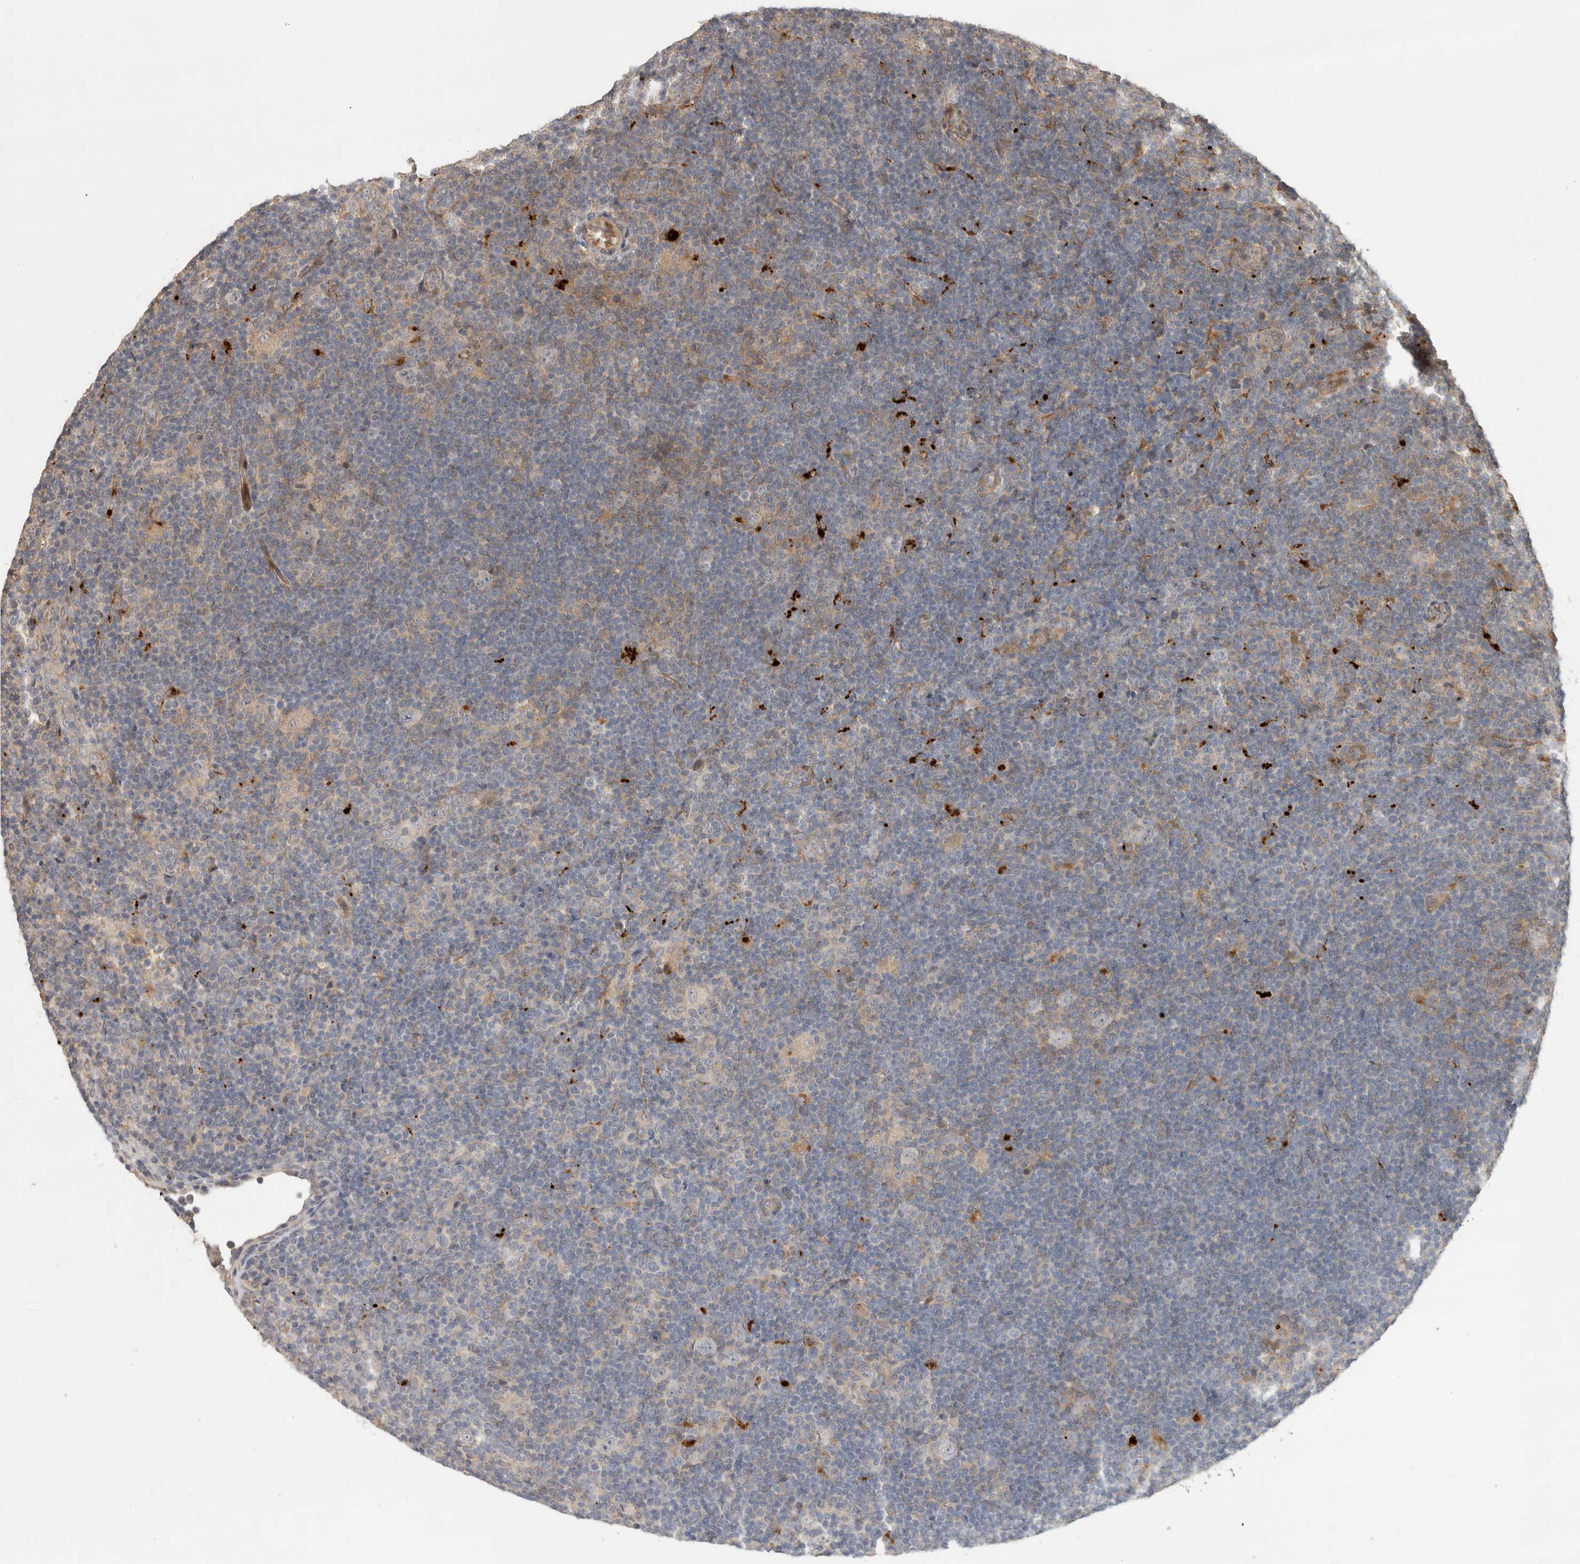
{"staining": {"intensity": "negative", "quantity": "none", "location": "none"}, "tissue": "lymphoma", "cell_type": "Tumor cells", "image_type": "cancer", "snomed": [{"axis": "morphology", "description": "Hodgkin's disease, NOS"}, {"axis": "topography", "description": "Lymph node"}], "caption": "This is an immunohistochemistry (IHC) micrograph of human Hodgkin's disease. There is no expression in tumor cells.", "gene": "PITPNC1", "patient": {"sex": "female", "age": 57}}